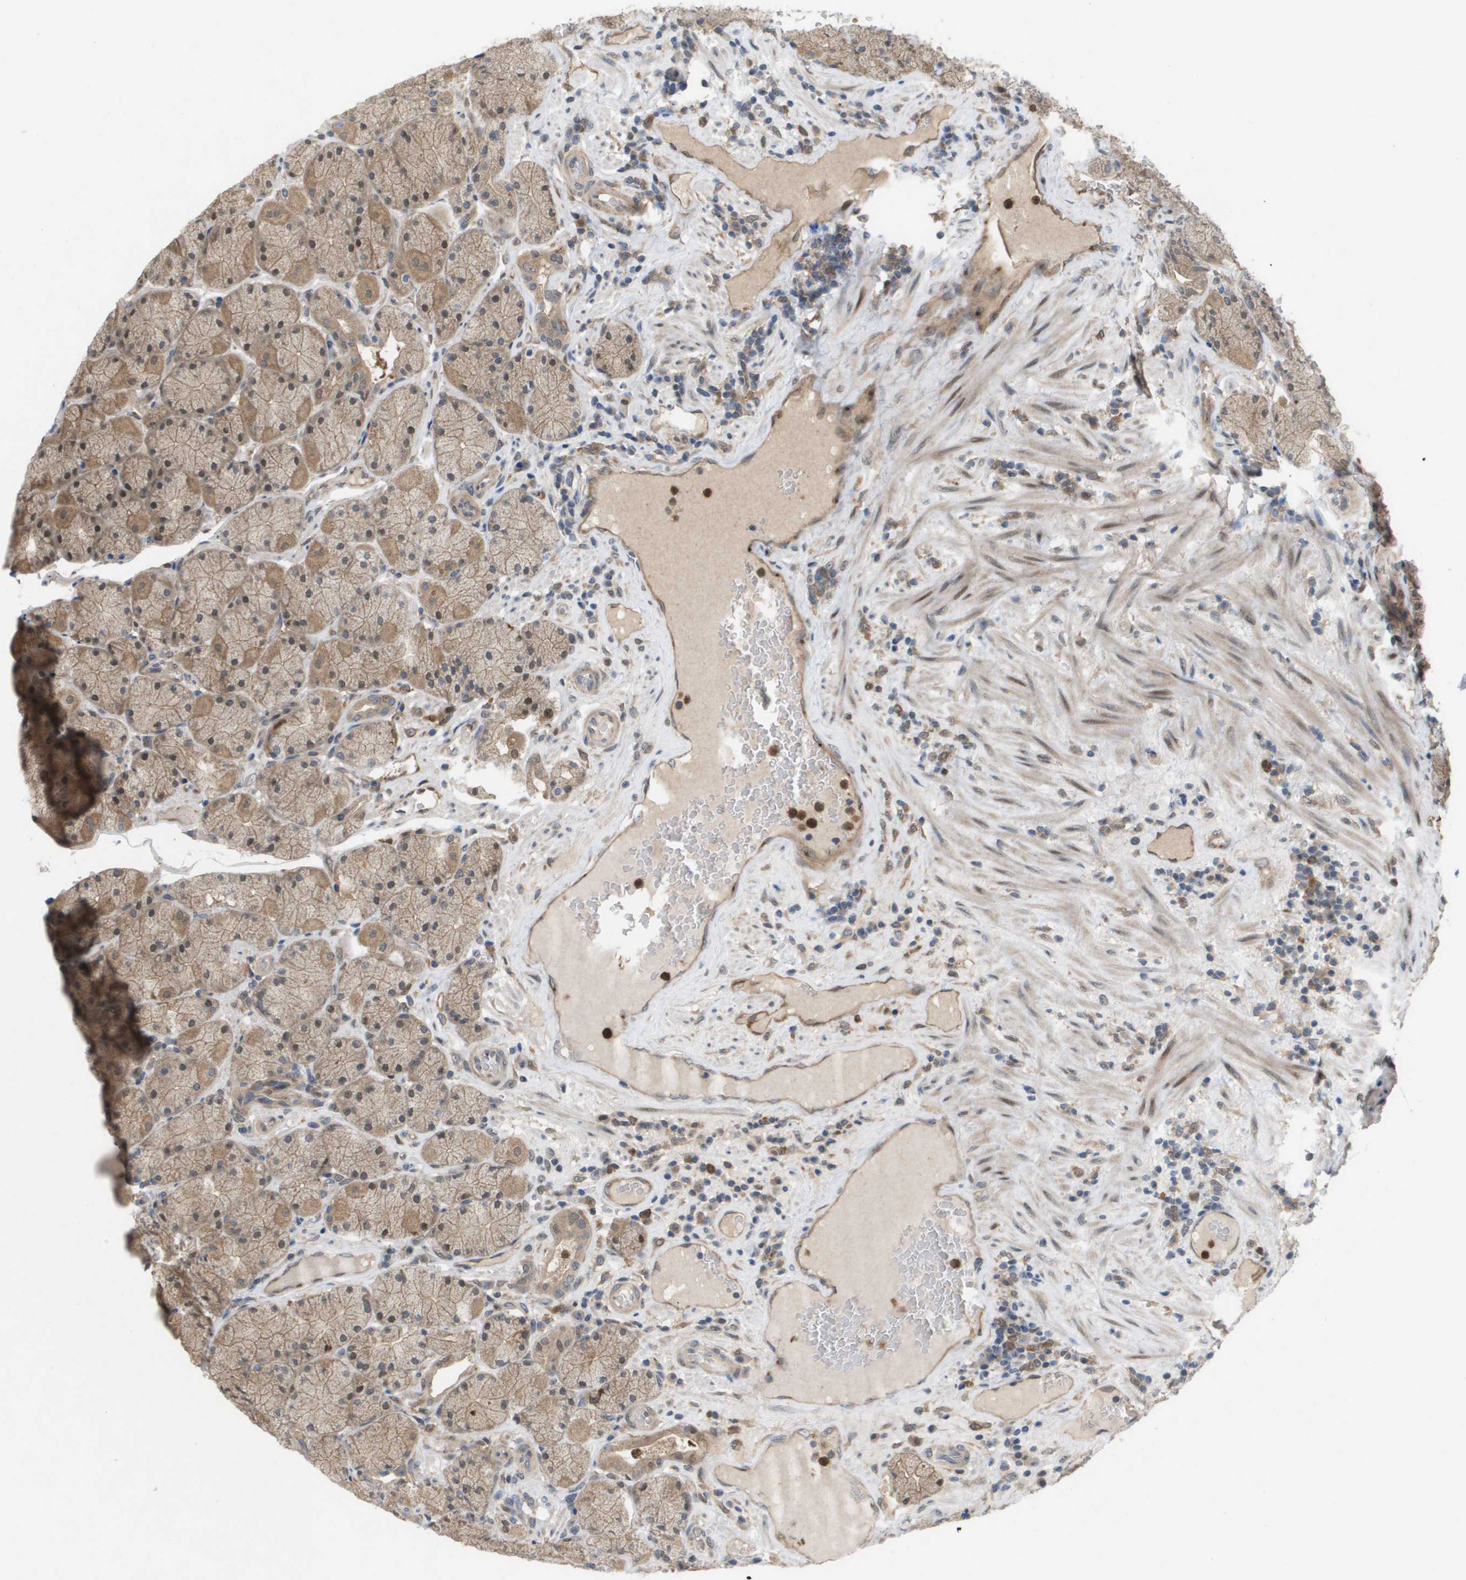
{"staining": {"intensity": "moderate", "quantity": ">75%", "location": "cytoplasmic/membranous"}, "tissue": "stomach", "cell_type": "Glandular cells", "image_type": "normal", "snomed": [{"axis": "morphology", "description": "Normal tissue, NOS"}, {"axis": "morphology", "description": "Carcinoid, malignant, NOS"}, {"axis": "topography", "description": "Stomach, upper"}], "caption": "A brown stain shows moderate cytoplasmic/membranous staining of a protein in glandular cells of unremarkable stomach. (IHC, brightfield microscopy, high magnification).", "gene": "PALD1", "patient": {"sex": "male", "age": 39}}